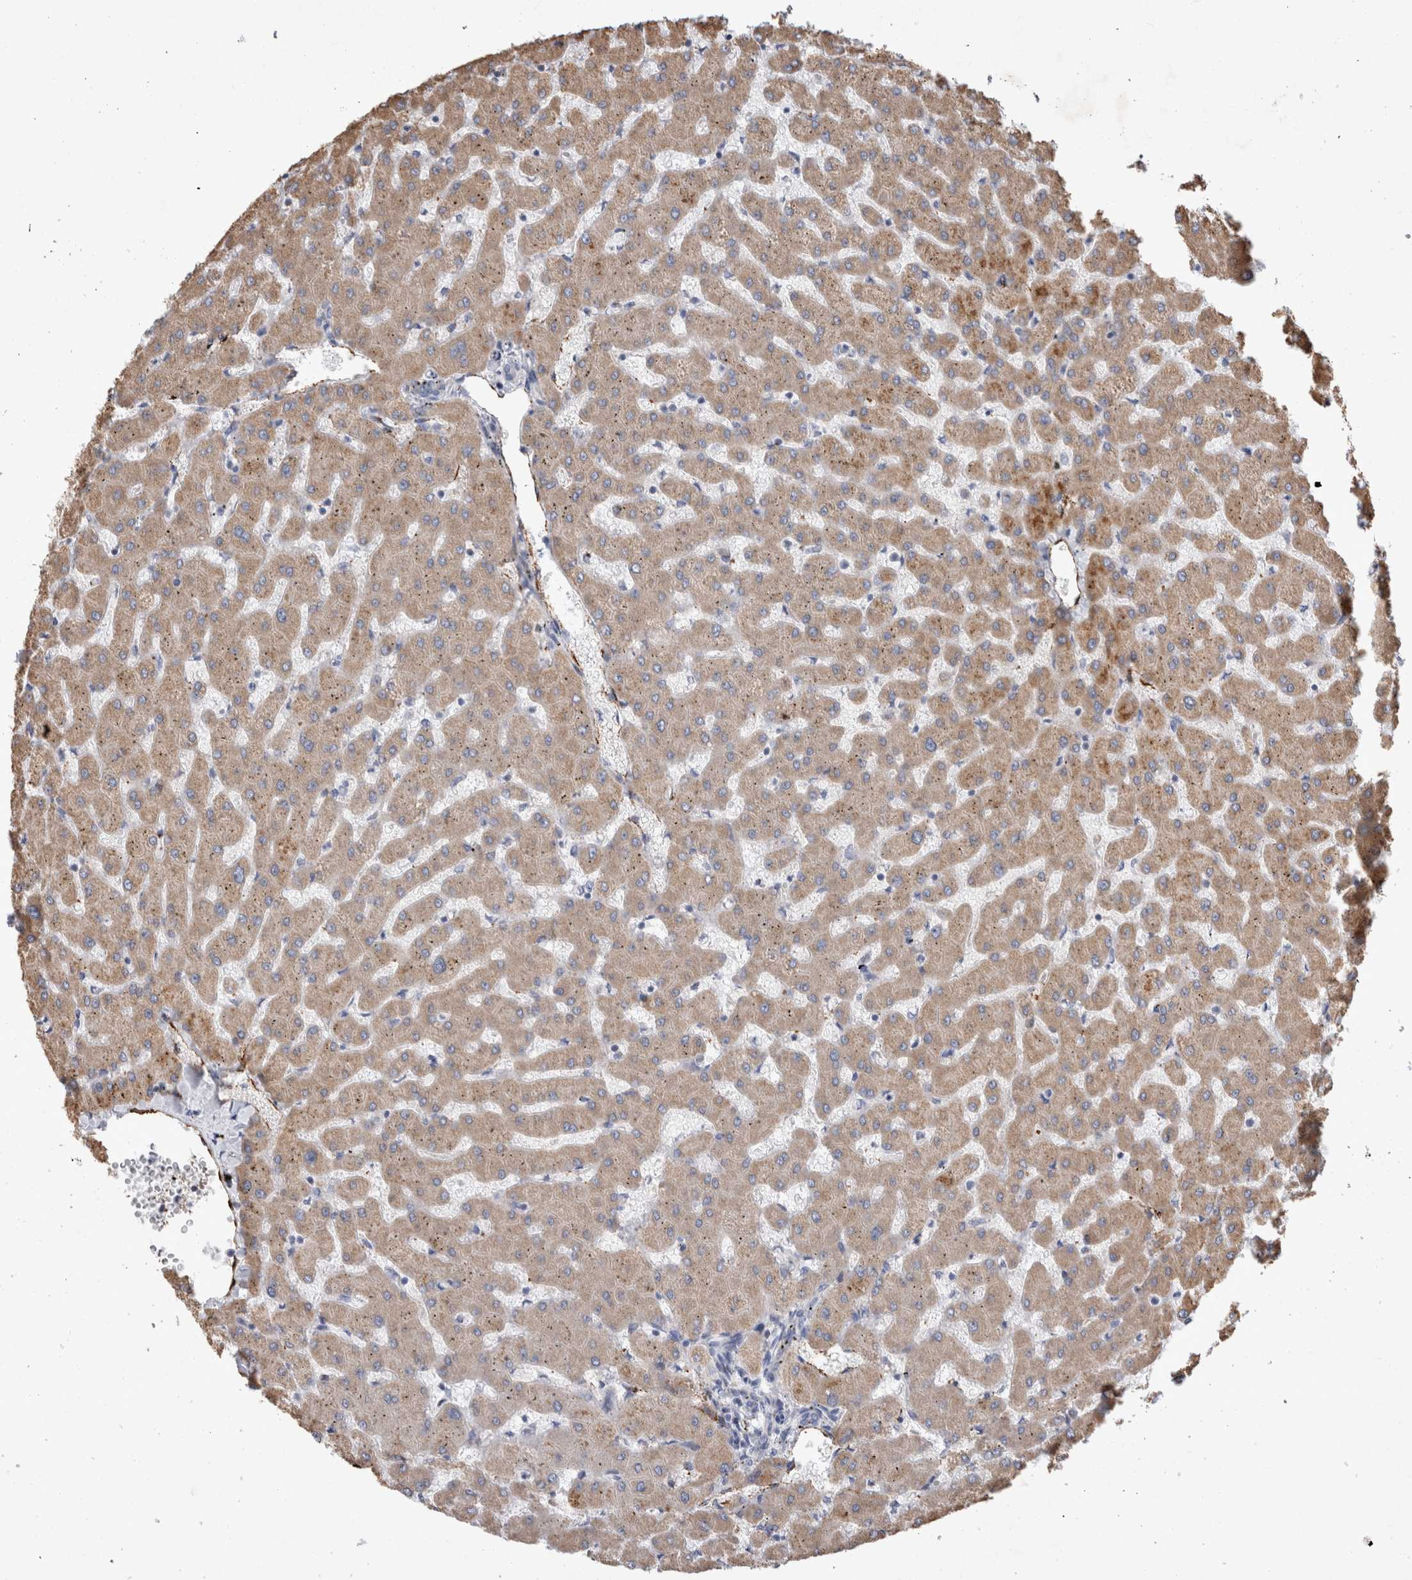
{"staining": {"intensity": "negative", "quantity": "none", "location": "none"}, "tissue": "liver", "cell_type": "Cholangiocytes", "image_type": "normal", "snomed": [{"axis": "morphology", "description": "Normal tissue, NOS"}, {"axis": "topography", "description": "Liver"}], "caption": "IHC micrograph of normal liver stained for a protein (brown), which demonstrates no staining in cholangiocytes.", "gene": "IARS2", "patient": {"sex": "female", "age": 63}}